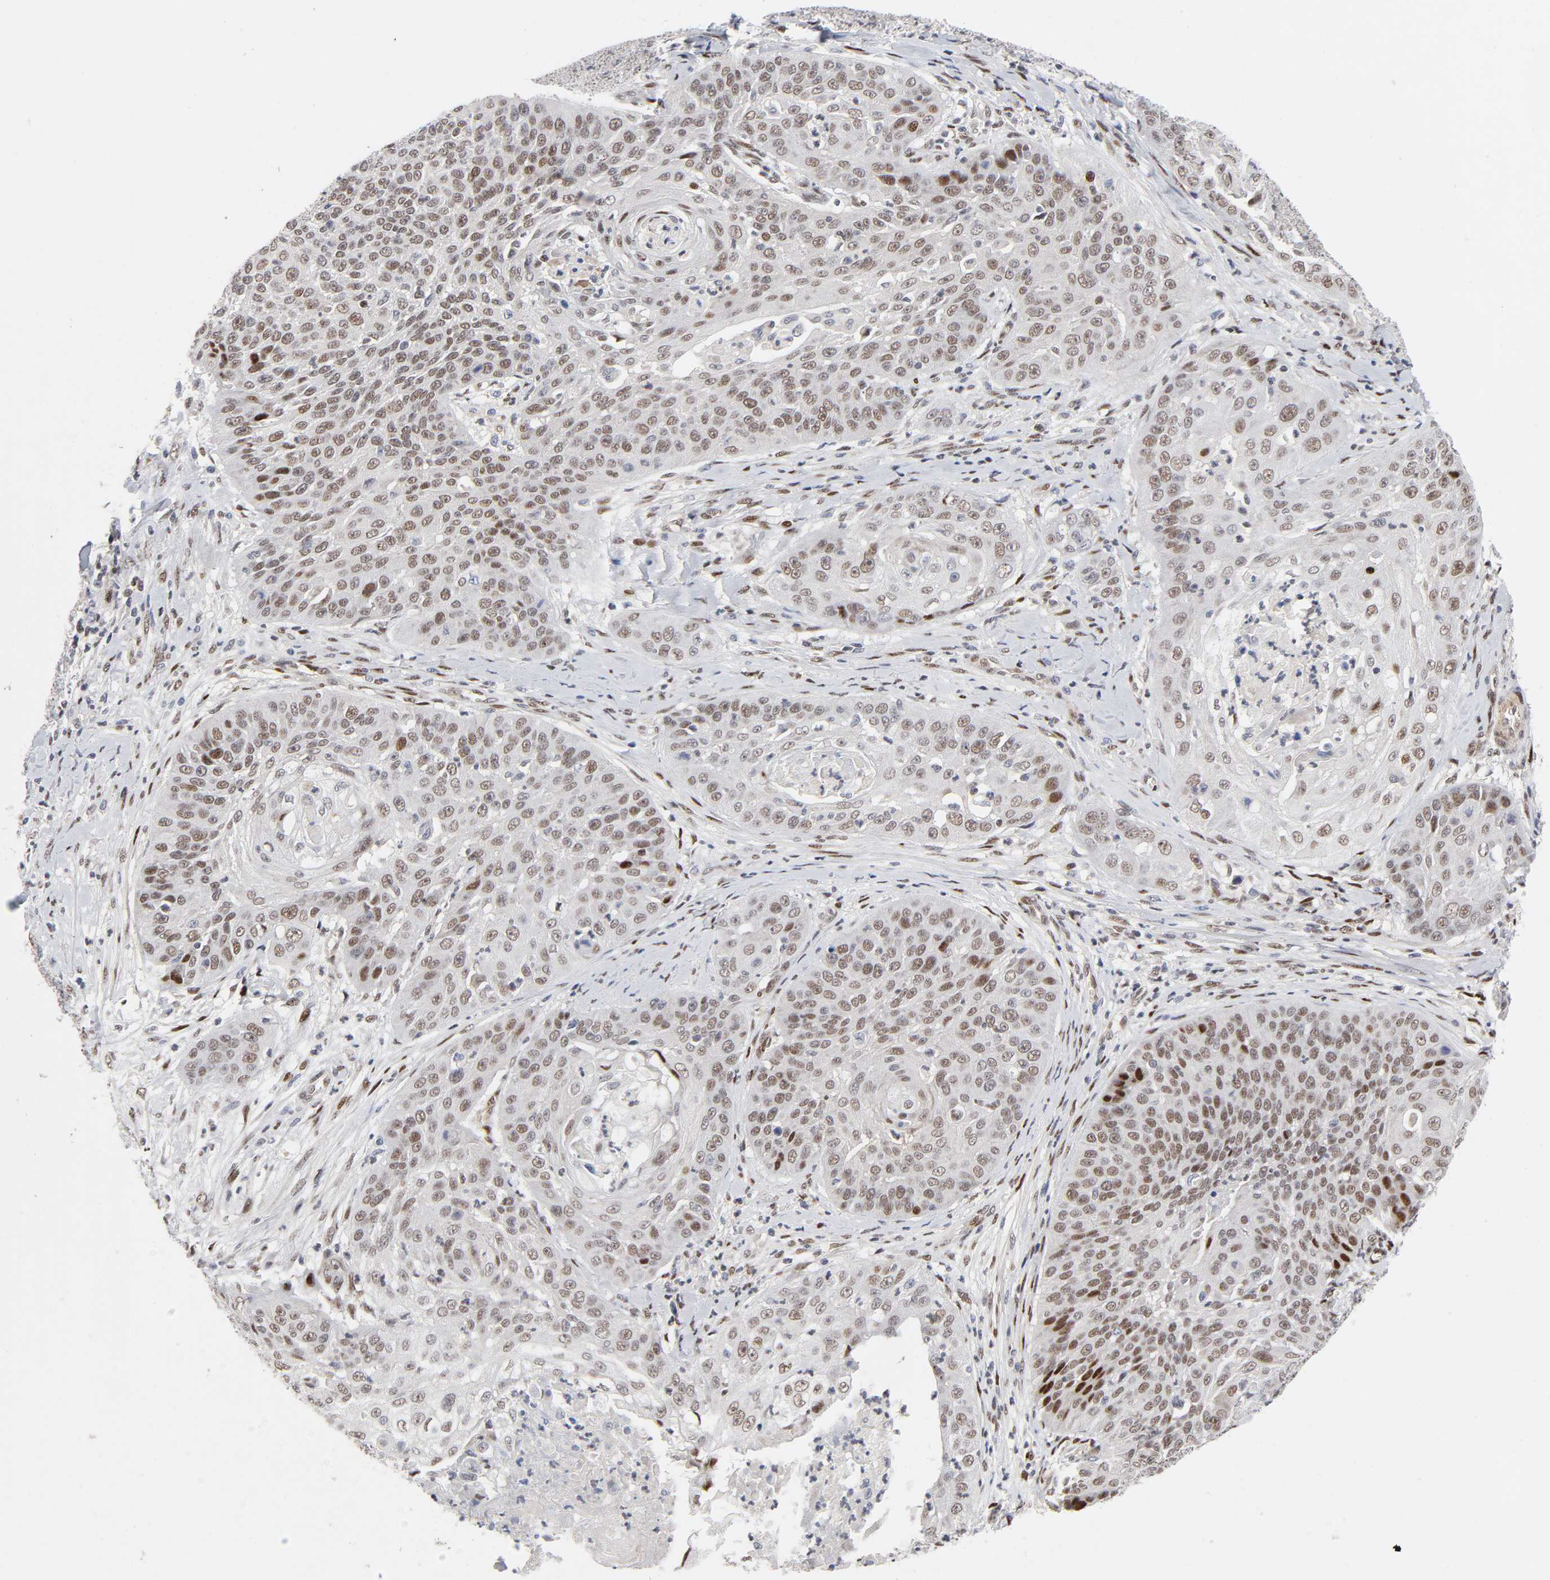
{"staining": {"intensity": "weak", "quantity": ">75%", "location": "nuclear"}, "tissue": "cervical cancer", "cell_type": "Tumor cells", "image_type": "cancer", "snomed": [{"axis": "morphology", "description": "Squamous cell carcinoma, NOS"}, {"axis": "topography", "description": "Cervix"}], "caption": "Immunohistochemical staining of human cervical cancer (squamous cell carcinoma) displays weak nuclear protein staining in approximately >75% of tumor cells.", "gene": "STK38", "patient": {"sex": "female", "age": 64}}